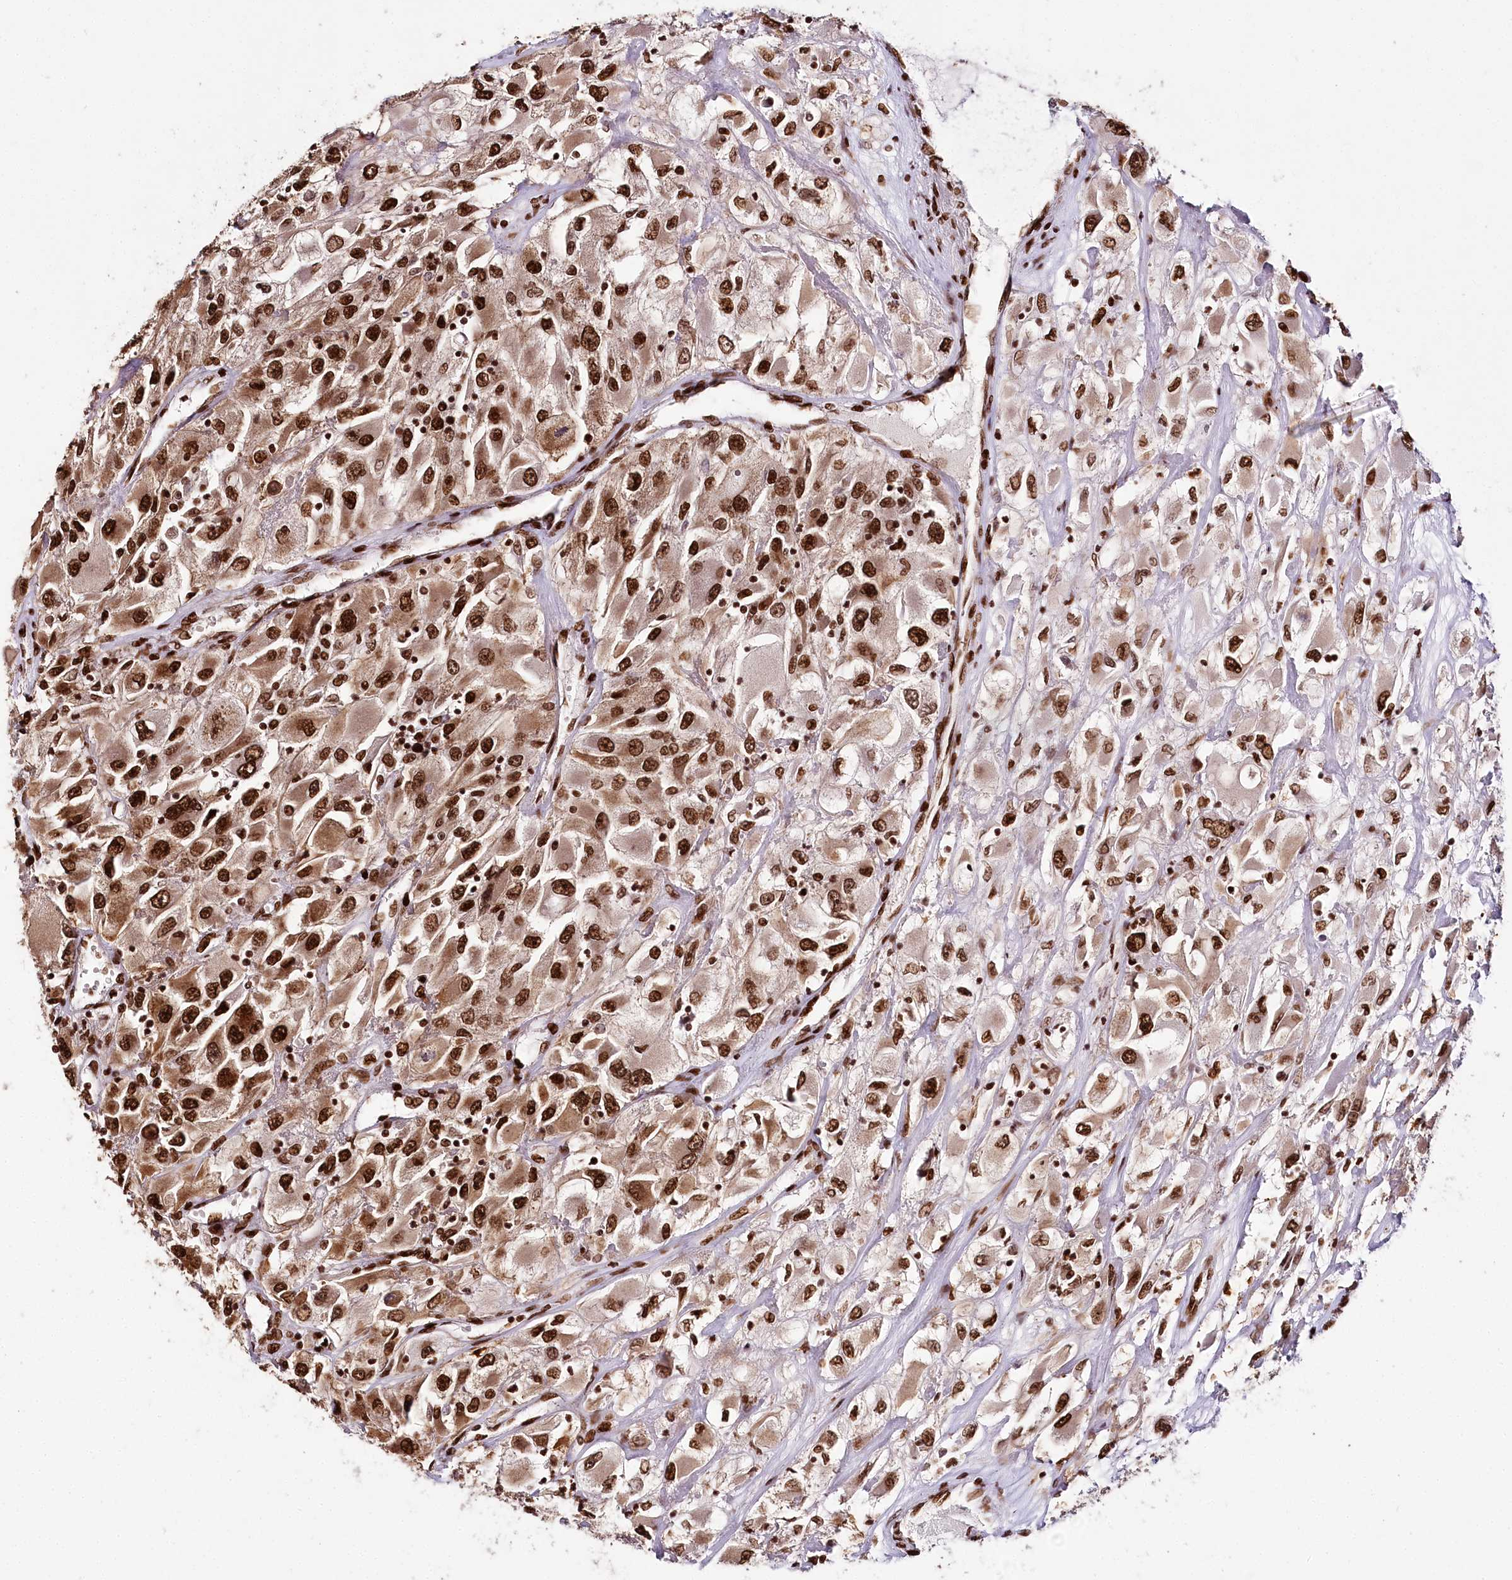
{"staining": {"intensity": "strong", "quantity": ">75%", "location": "cytoplasmic/membranous,nuclear"}, "tissue": "renal cancer", "cell_type": "Tumor cells", "image_type": "cancer", "snomed": [{"axis": "morphology", "description": "Adenocarcinoma, NOS"}, {"axis": "topography", "description": "Kidney"}], "caption": "Tumor cells demonstrate high levels of strong cytoplasmic/membranous and nuclear positivity in about >75% of cells in adenocarcinoma (renal).", "gene": "SMARCE1", "patient": {"sex": "female", "age": 52}}